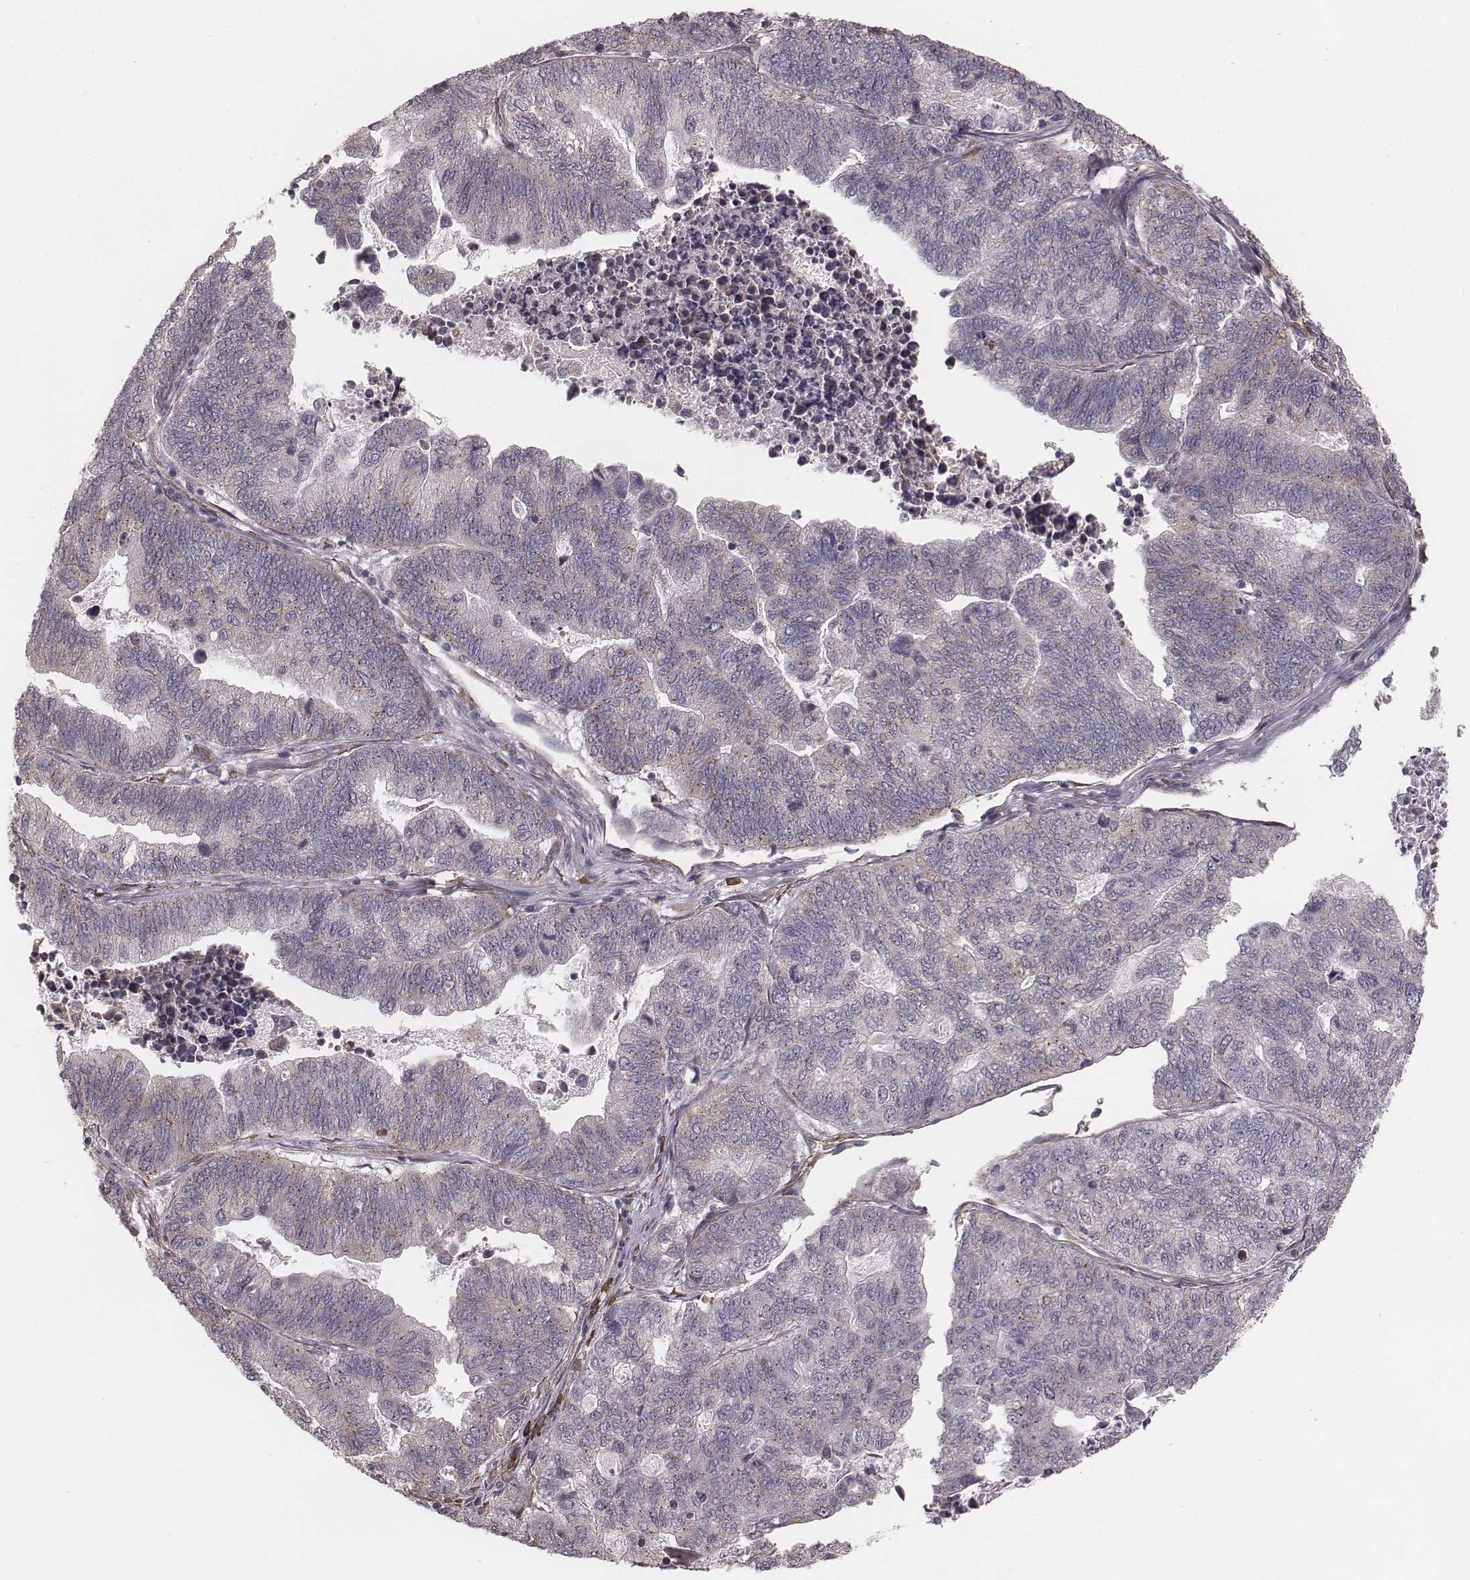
{"staining": {"intensity": "weak", "quantity": ">75%", "location": "cytoplasmic/membranous"}, "tissue": "stomach cancer", "cell_type": "Tumor cells", "image_type": "cancer", "snomed": [{"axis": "morphology", "description": "Adenocarcinoma, NOS"}, {"axis": "topography", "description": "Stomach, upper"}], "caption": "High-power microscopy captured an IHC micrograph of stomach adenocarcinoma, revealing weak cytoplasmic/membranous expression in approximately >75% of tumor cells.", "gene": "PALMD", "patient": {"sex": "female", "age": 67}}